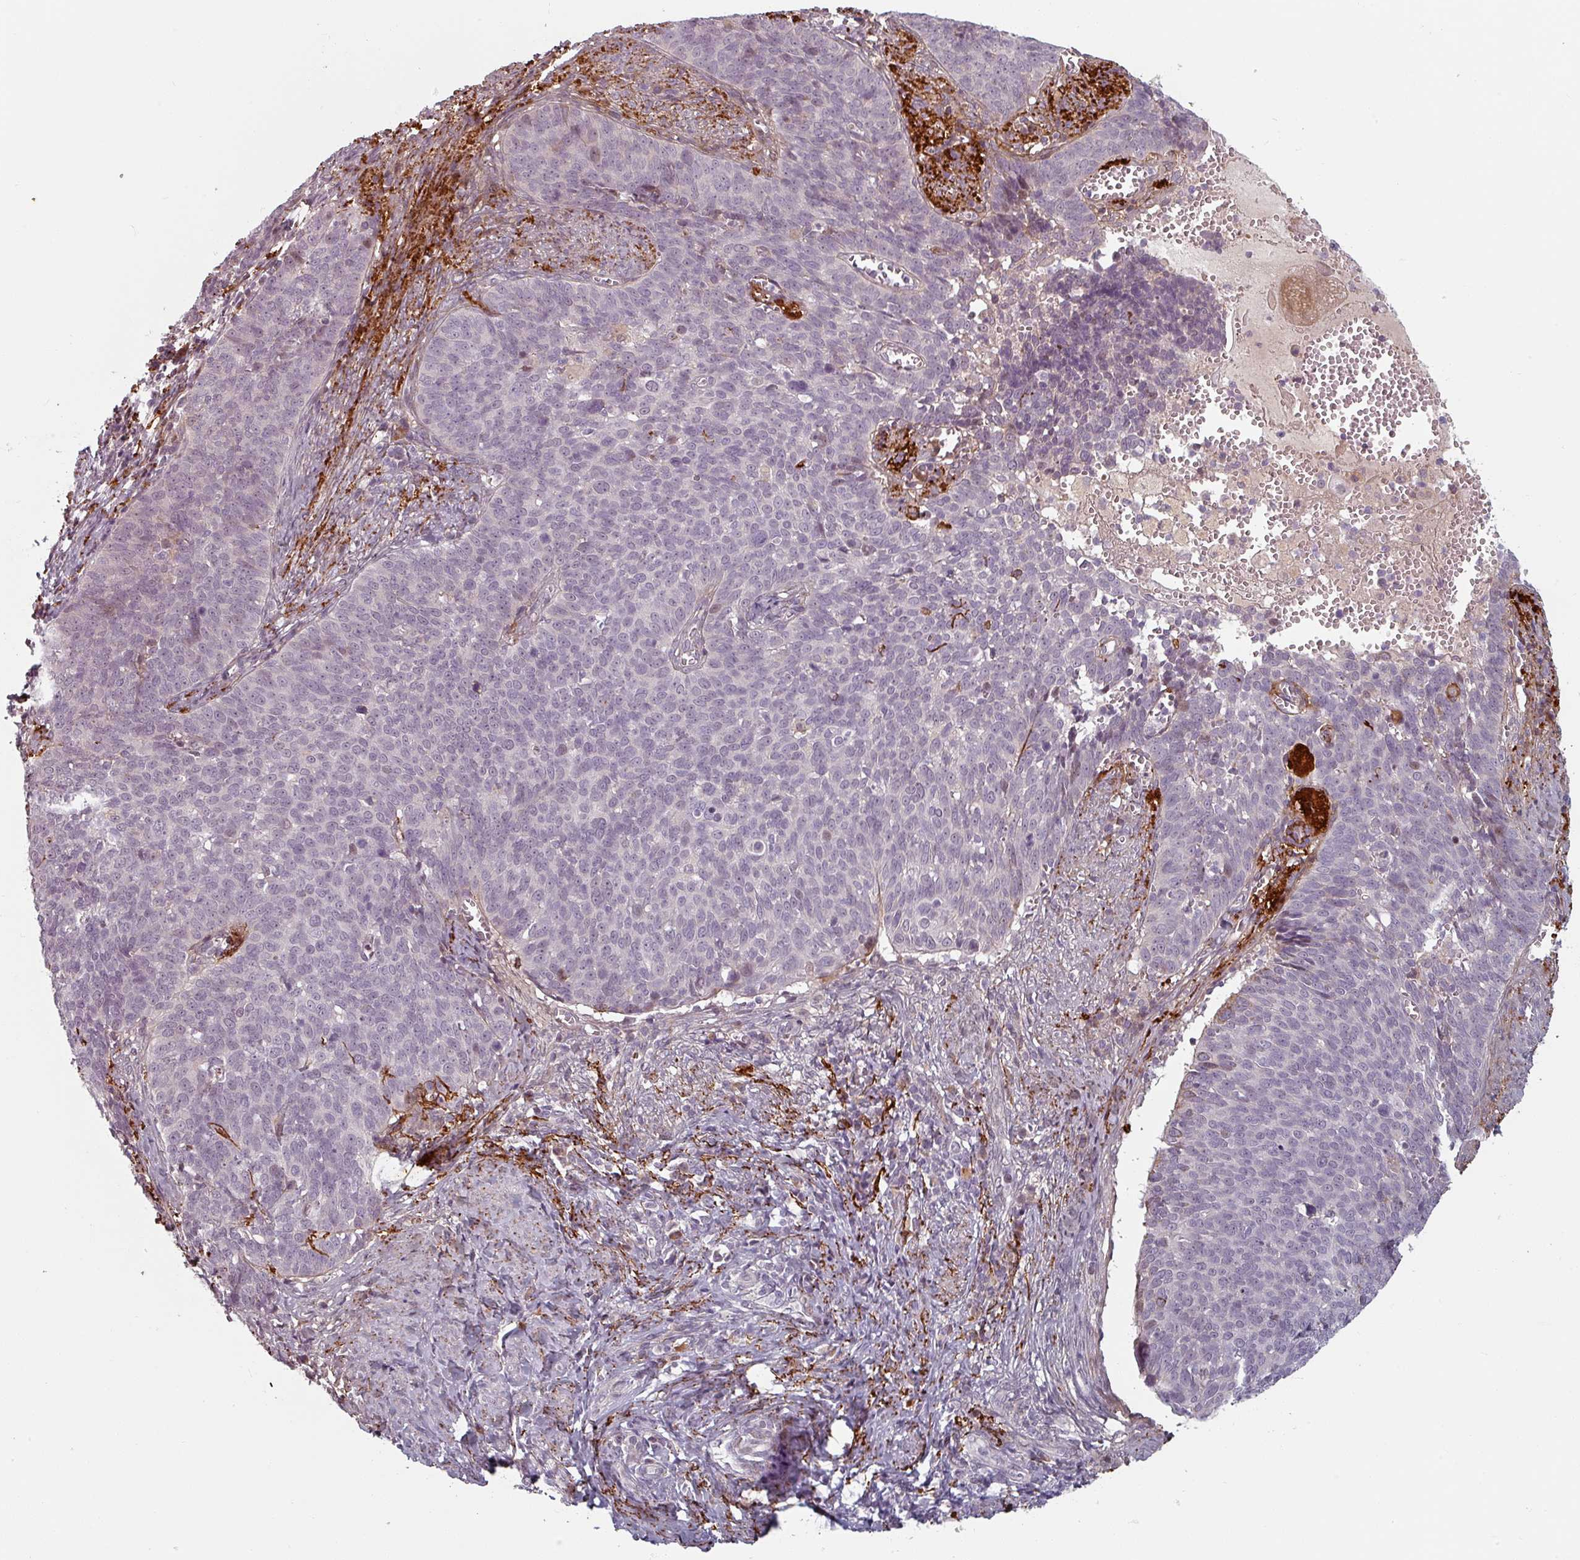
{"staining": {"intensity": "negative", "quantity": "none", "location": "none"}, "tissue": "cervical cancer", "cell_type": "Tumor cells", "image_type": "cancer", "snomed": [{"axis": "morphology", "description": "Normal tissue, NOS"}, {"axis": "morphology", "description": "Squamous cell carcinoma, NOS"}, {"axis": "topography", "description": "Cervix"}], "caption": "Immunohistochemistry of squamous cell carcinoma (cervical) demonstrates no staining in tumor cells.", "gene": "CYB5RL", "patient": {"sex": "female", "age": 39}}